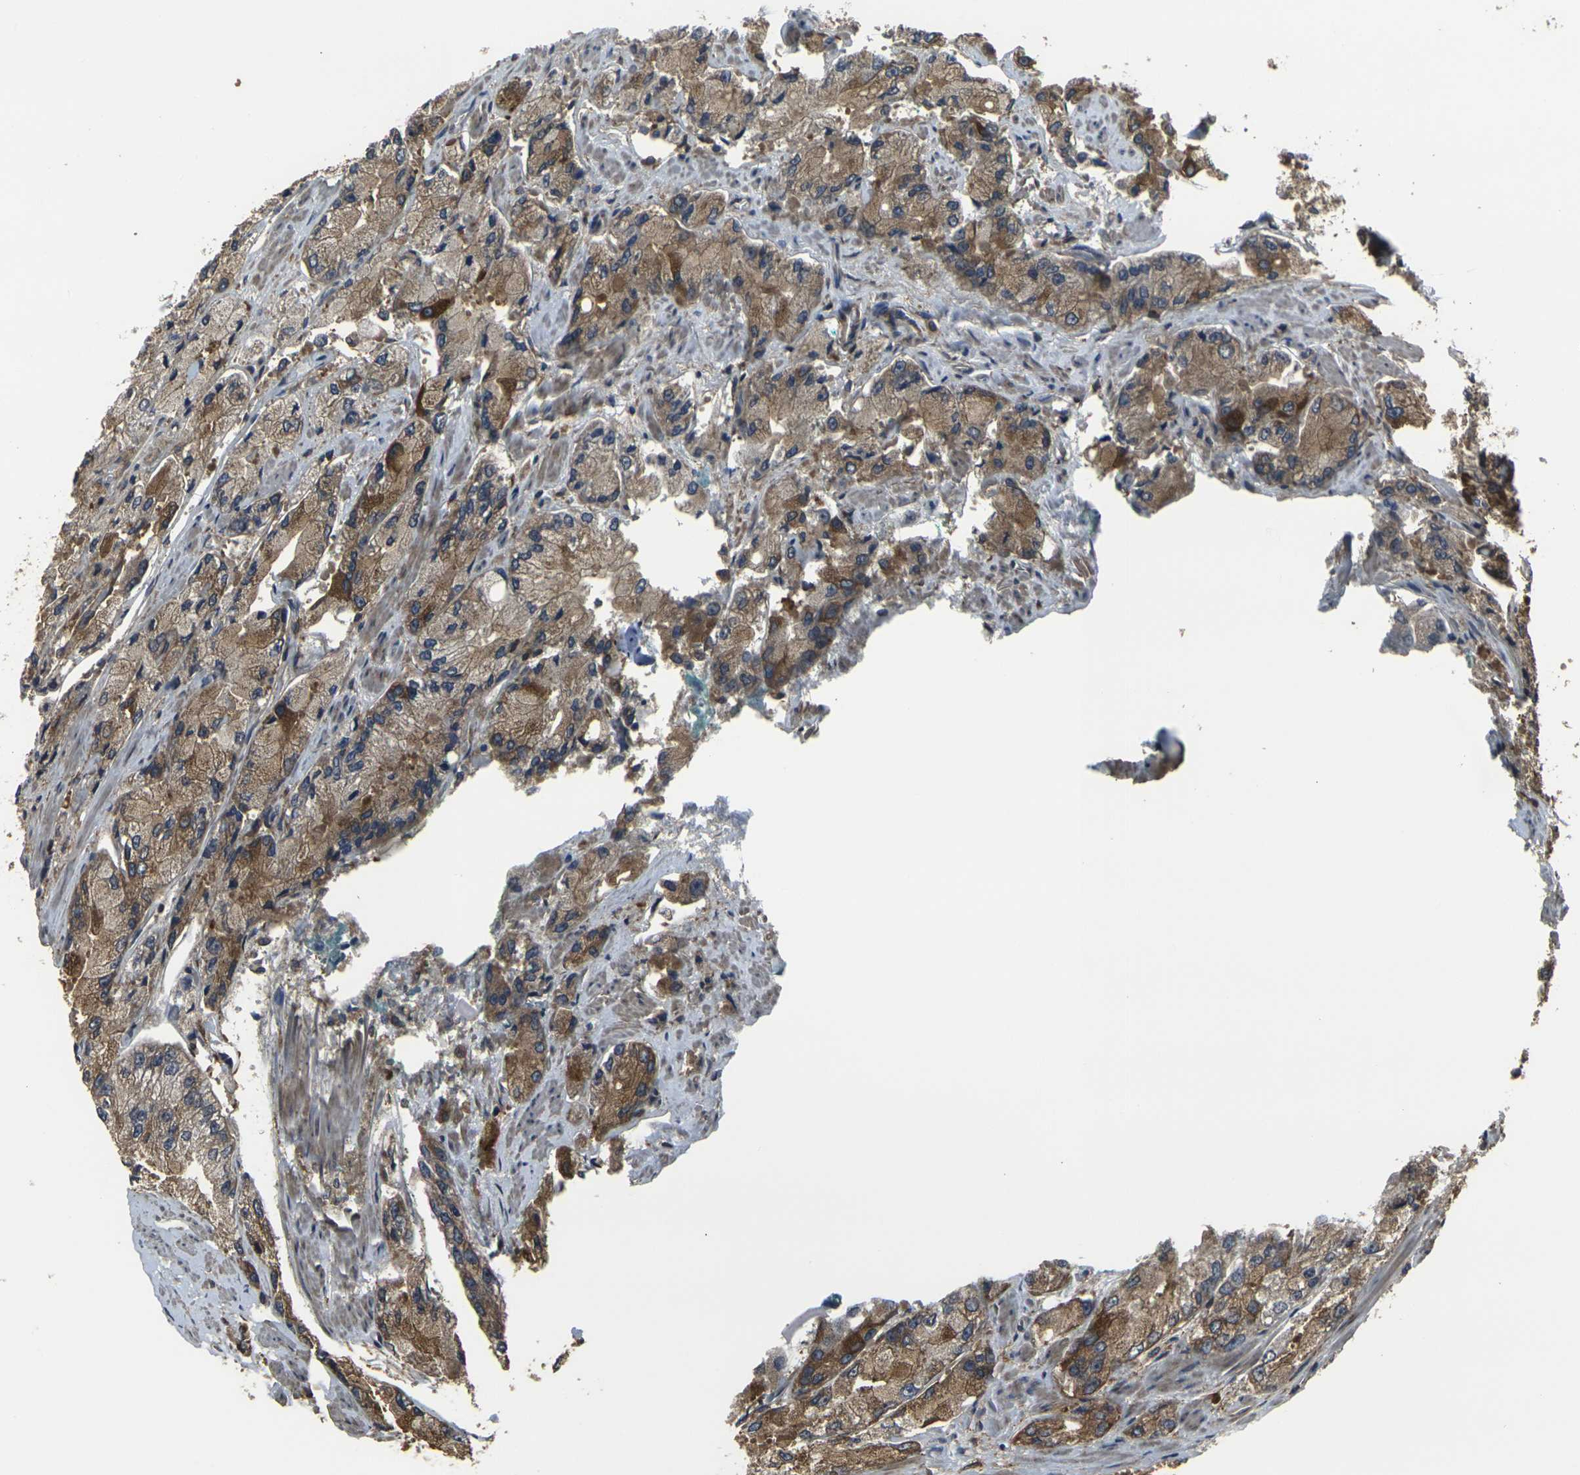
{"staining": {"intensity": "moderate", "quantity": ">75%", "location": "cytoplasmic/membranous"}, "tissue": "prostate cancer", "cell_type": "Tumor cells", "image_type": "cancer", "snomed": [{"axis": "morphology", "description": "Adenocarcinoma, High grade"}, {"axis": "topography", "description": "Prostate"}], "caption": "An immunohistochemistry (IHC) image of tumor tissue is shown. Protein staining in brown highlights moderate cytoplasmic/membranous positivity in prostate high-grade adenocarcinoma within tumor cells.", "gene": "PRKACB", "patient": {"sex": "male", "age": 58}}